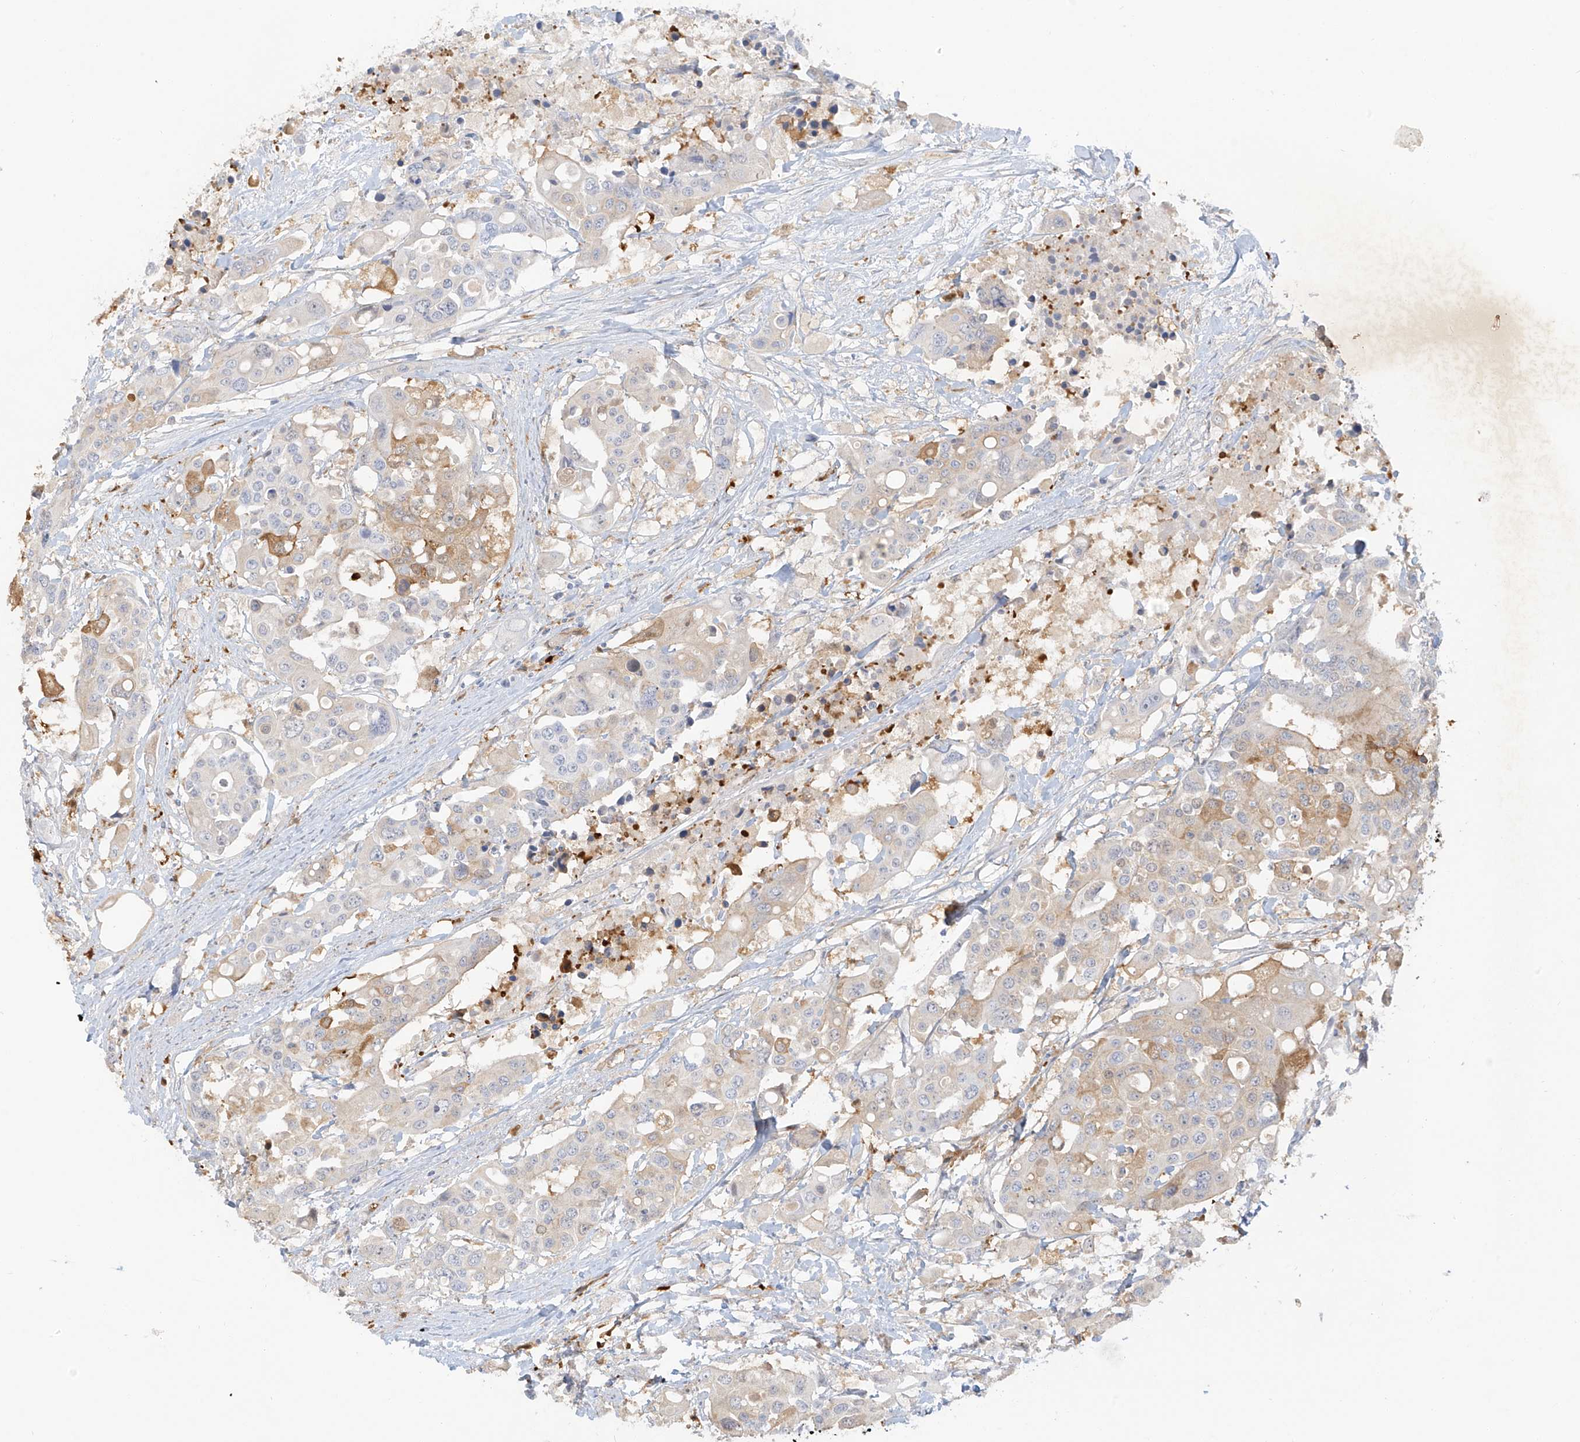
{"staining": {"intensity": "weak", "quantity": "<25%", "location": "cytoplasmic/membranous"}, "tissue": "colorectal cancer", "cell_type": "Tumor cells", "image_type": "cancer", "snomed": [{"axis": "morphology", "description": "Adenocarcinoma, NOS"}, {"axis": "topography", "description": "Colon"}], "caption": "Micrograph shows no protein positivity in tumor cells of colorectal cancer tissue.", "gene": "UPK1B", "patient": {"sex": "male", "age": 77}}